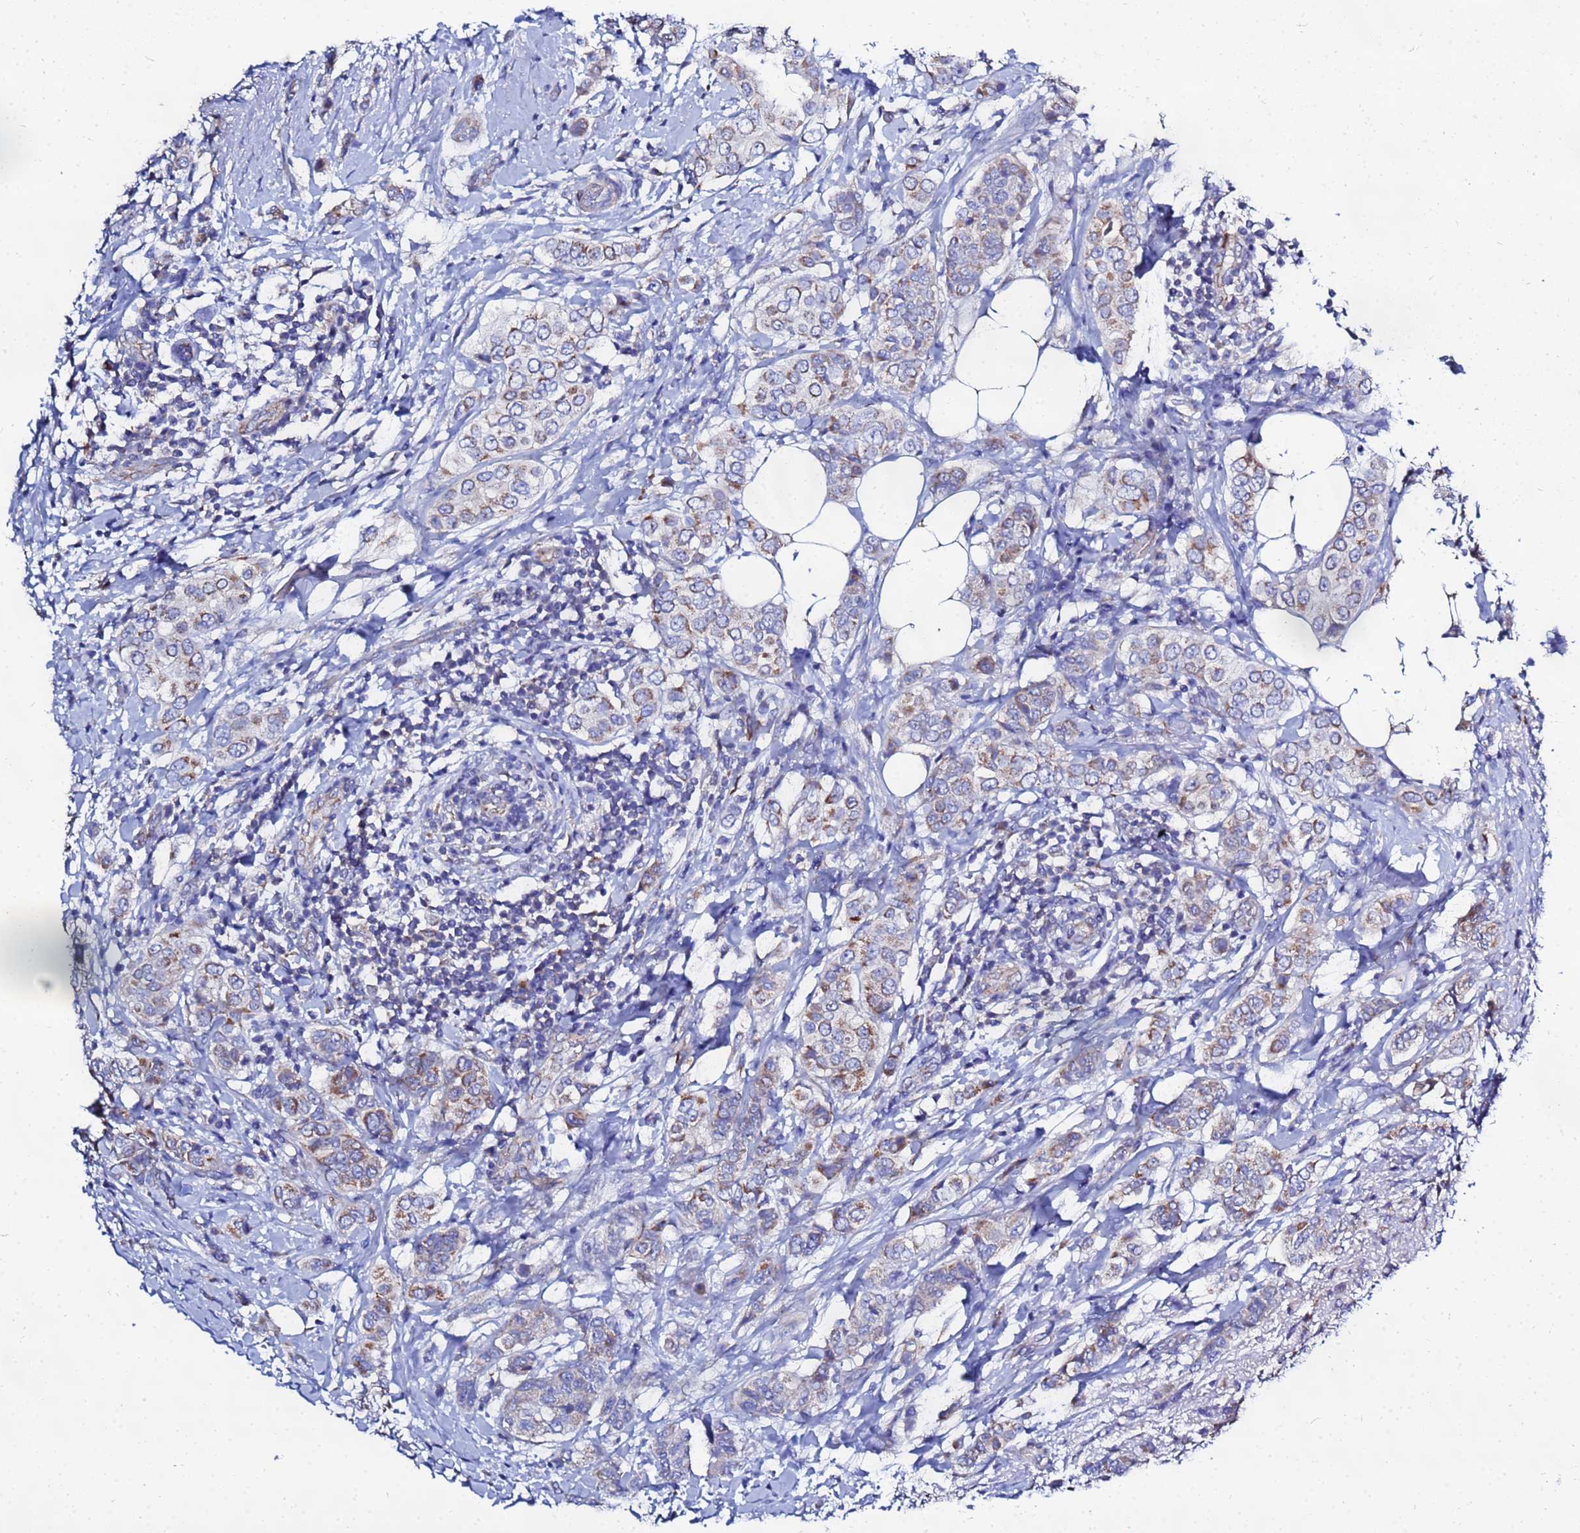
{"staining": {"intensity": "moderate", "quantity": "<25%", "location": "cytoplasmic/membranous"}, "tissue": "breast cancer", "cell_type": "Tumor cells", "image_type": "cancer", "snomed": [{"axis": "morphology", "description": "Lobular carcinoma"}, {"axis": "topography", "description": "Breast"}], "caption": "Immunohistochemical staining of human breast cancer shows low levels of moderate cytoplasmic/membranous protein positivity in approximately <25% of tumor cells.", "gene": "FAHD2A", "patient": {"sex": "female", "age": 51}}